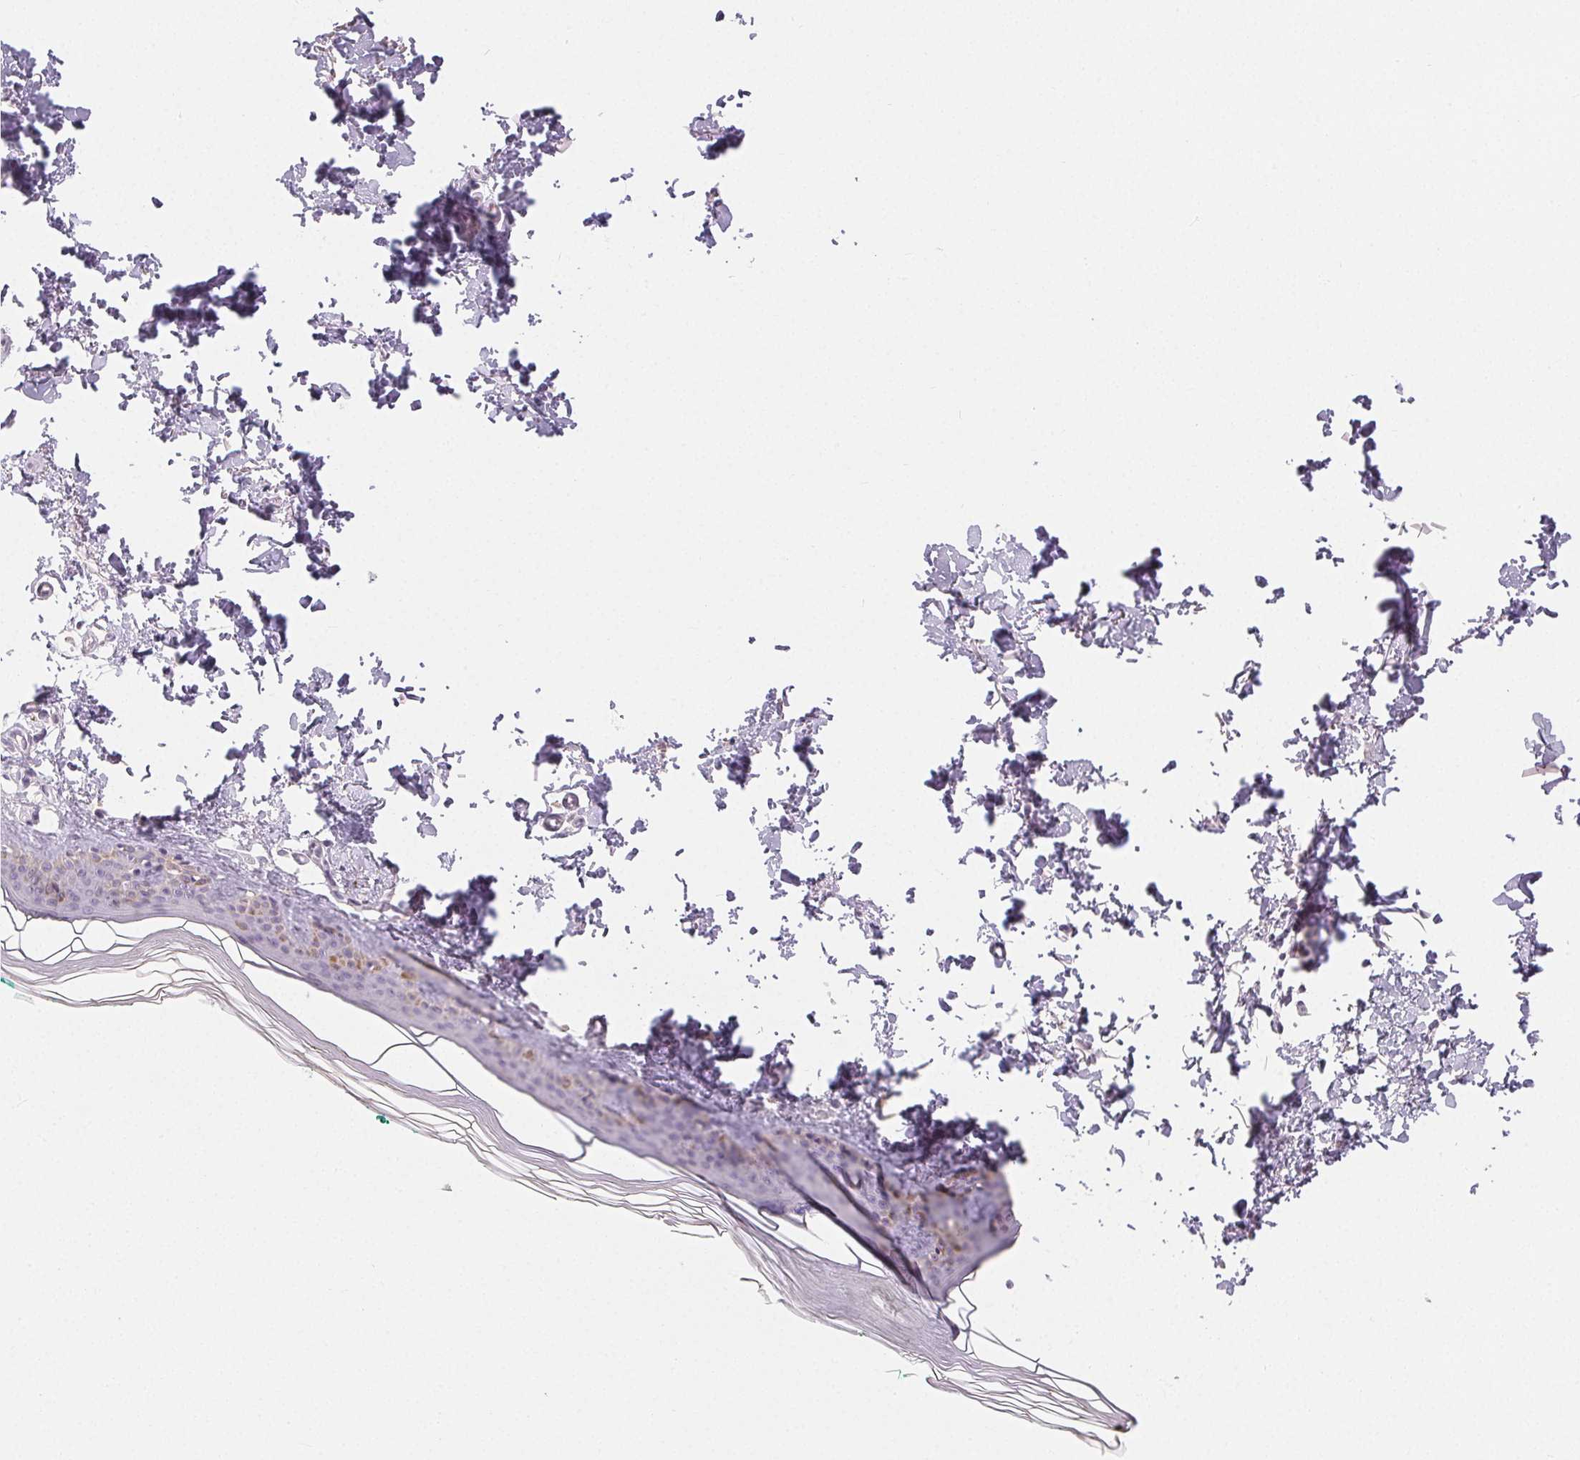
{"staining": {"intensity": "negative", "quantity": "none", "location": "none"}, "tissue": "skin", "cell_type": "Fibroblasts", "image_type": "normal", "snomed": [{"axis": "morphology", "description": "Normal tissue, NOS"}, {"axis": "topography", "description": "Skin"}, {"axis": "topography", "description": "Peripheral nerve tissue"}], "caption": "The IHC micrograph has no significant staining in fibroblasts of skin. (DAB immunohistochemistry, high magnification).", "gene": "SFTPD", "patient": {"sex": "female", "age": 45}}